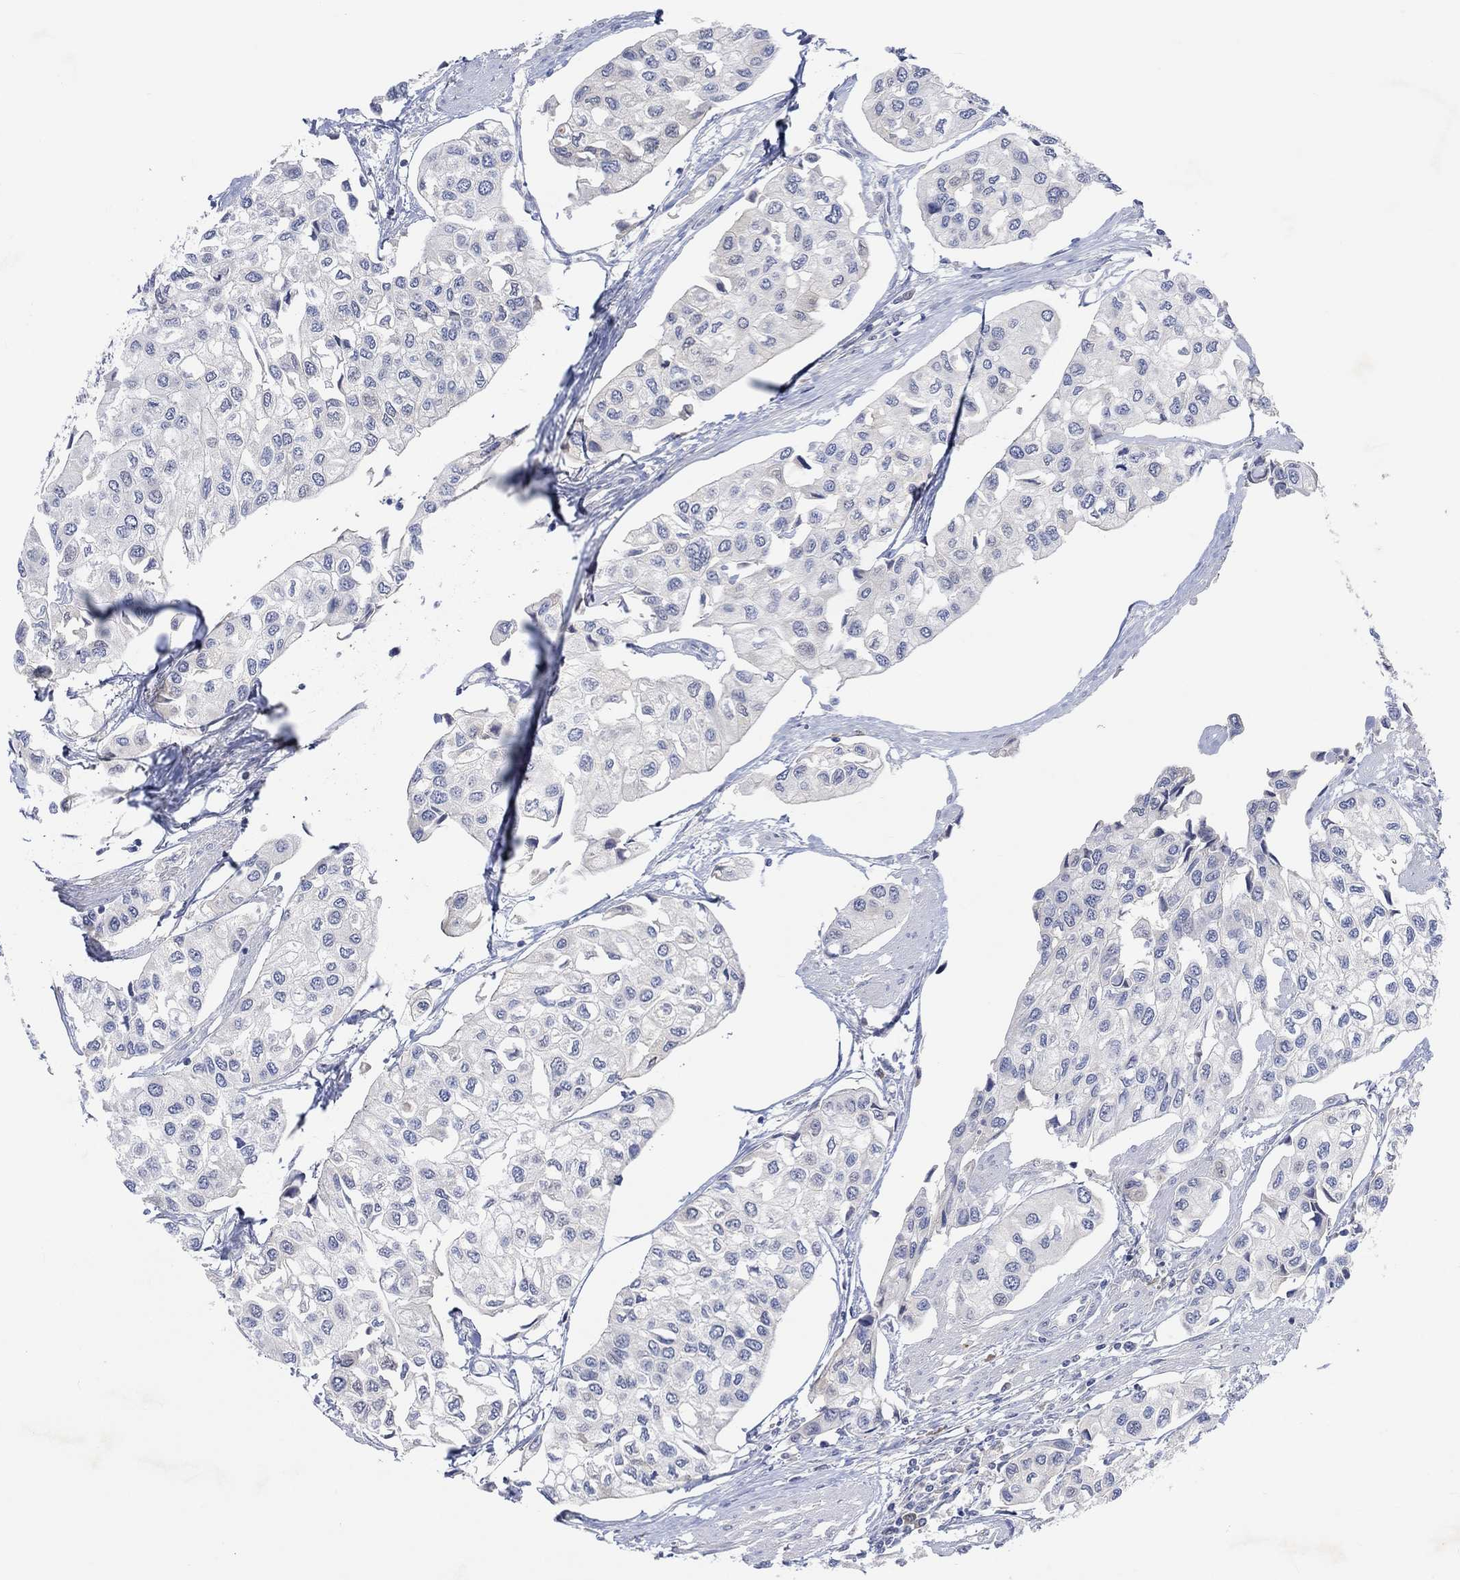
{"staining": {"intensity": "negative", "quantity": "none", "location": "none"}, "tissue": "urothelial cancer", "cell_type": "Tumor cells", "image_type": "cancer", "snomed": [{"axis": "morphology", "description": "Urothelial carcinoma, High grade"}, {"axis": "topography", "description": "Urinary bladder"}], "caption": "A histopathology image of human urothelial cancer is negative for staining in tumor cells.", "gene": "MSTN", "patient": {"sex": "male", "age": 73}}